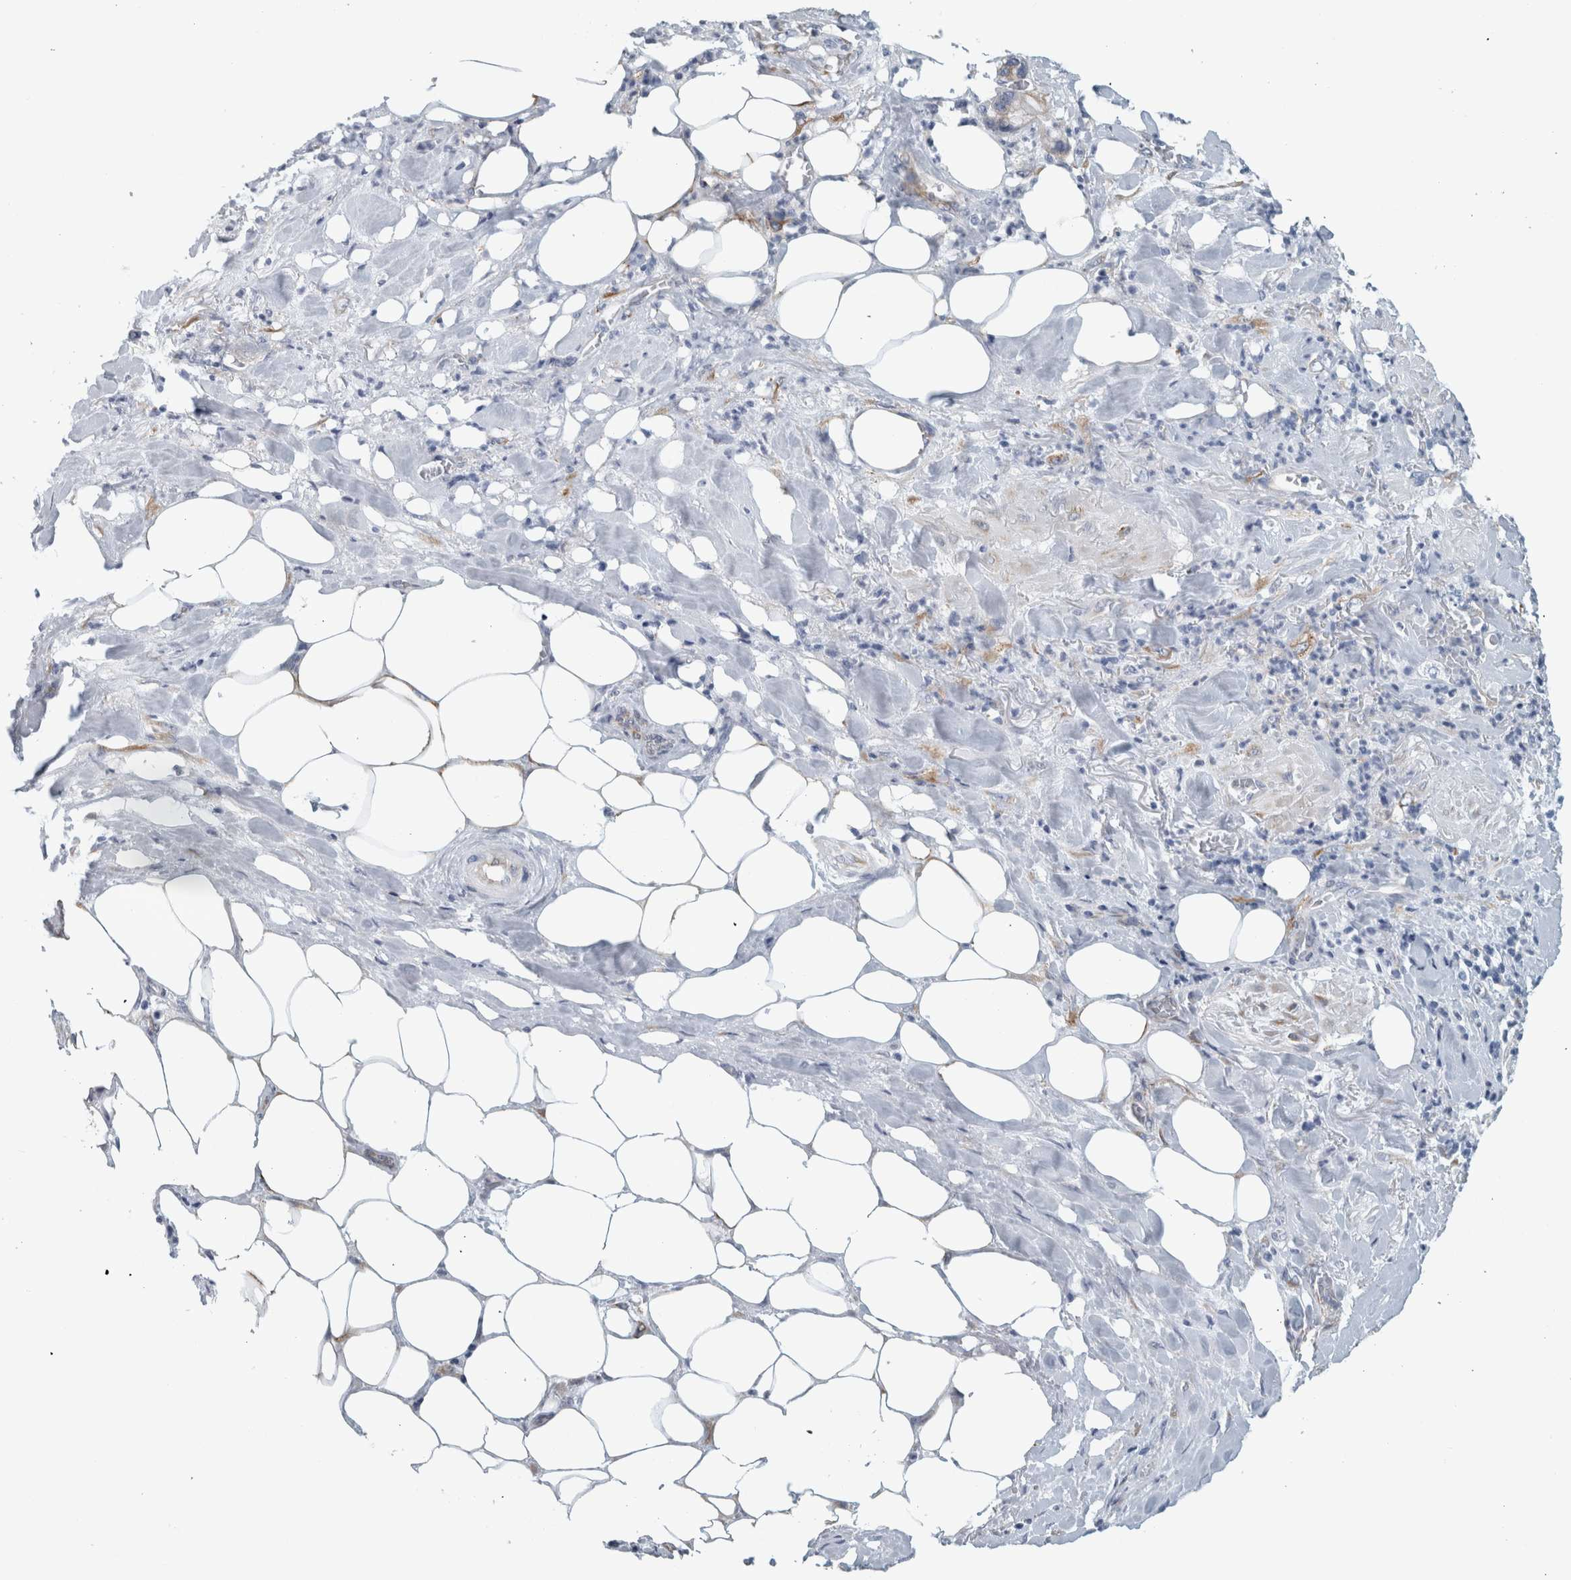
{"staining": {"intensity": "negative", "quantity": "none", "location": "none"}, "tissue": "pancreatic cancer", "cell_type": "Tumor cells", "image_type": "cancer", "snomed": [{"axis": "morphology", "description": "Adenocarcinoma, NOS"}, {"axis": "topography", "description": "Pancreas"}], "caption": "High power microscopy micrograph of an immunohistochemistry (IHC) image of pancreatic adenocarcinoma, revealing no significant expression in tumor cells.", "gene": "B3GNT3", "patient": {"sex": "male", "age": 70}}